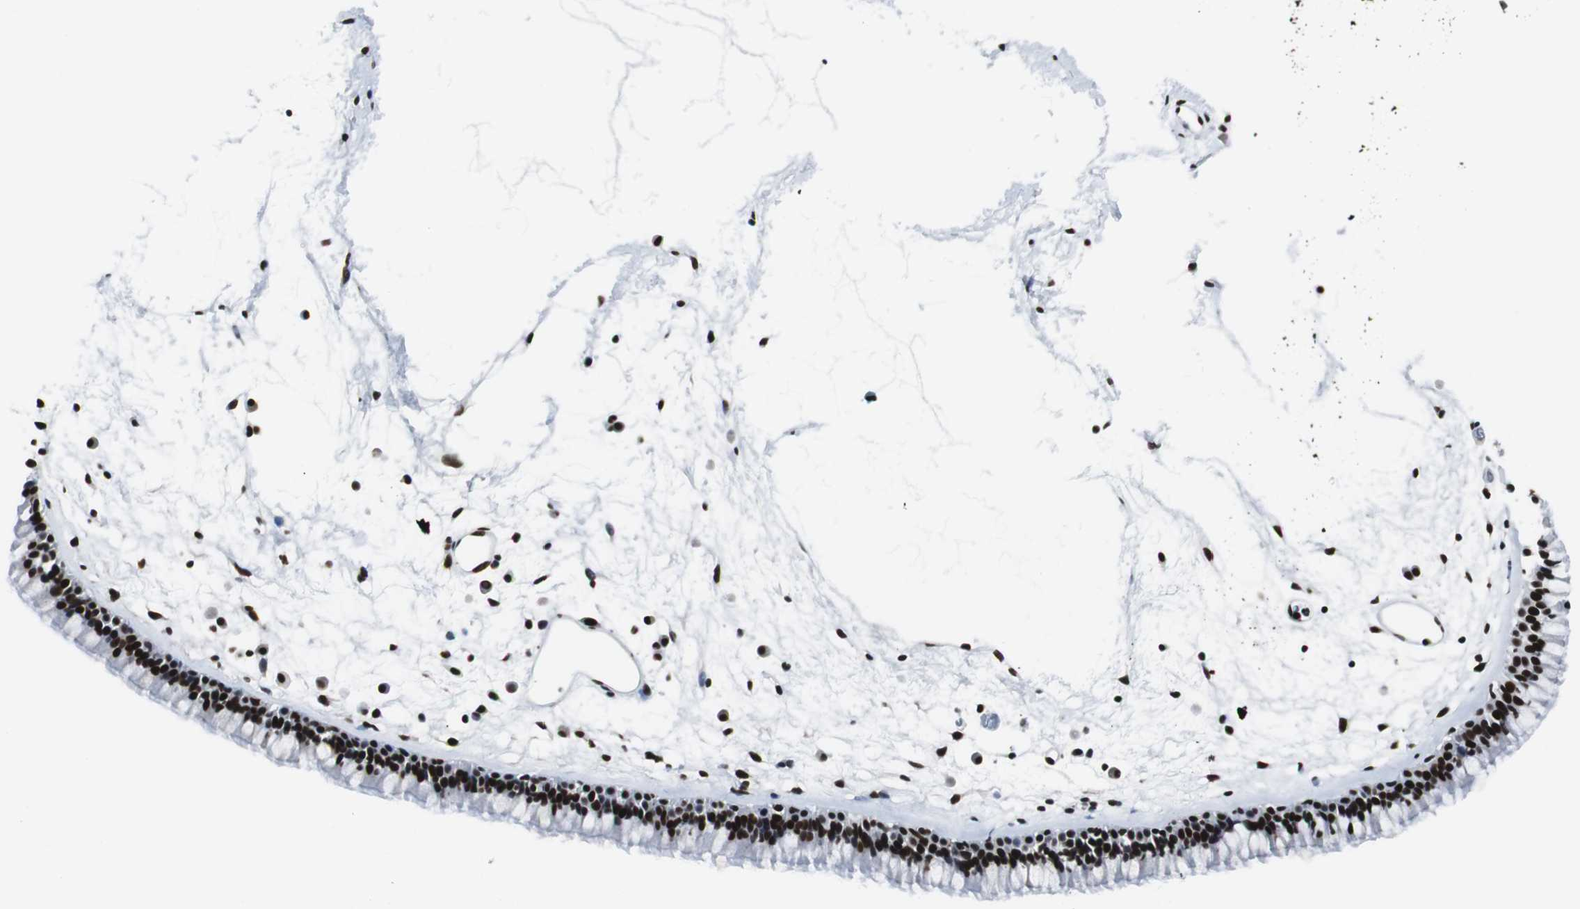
{"staining": {"intensity": "strong", "quantity": ">75%", "location": "nuclear"}, "tissue": "nasopharynx", "cell_type": "Respiratory epithelial cells", "image_type": "normal", "snomed": [{"axis": "morphology", "description": "Normal tissue, NOS"}, {"axis": "morphology", "description": "Inflammation, NOS"}, {"axis": "topography", "description": "Nasopharynx"}], "caption": "DAB immunohistochemical staining of normal nasopharynx displays strong nuclear protein expression in approximately >75% of respiratory epithelial cells. Using DAB (3,3'-diaminobenzidine) (brown) and hematoxylin (blue) stains, captured at high magnification using brightfield microscopy.", "gene": "XRCC1", "patient": {"sex": "male", "age": 48}}